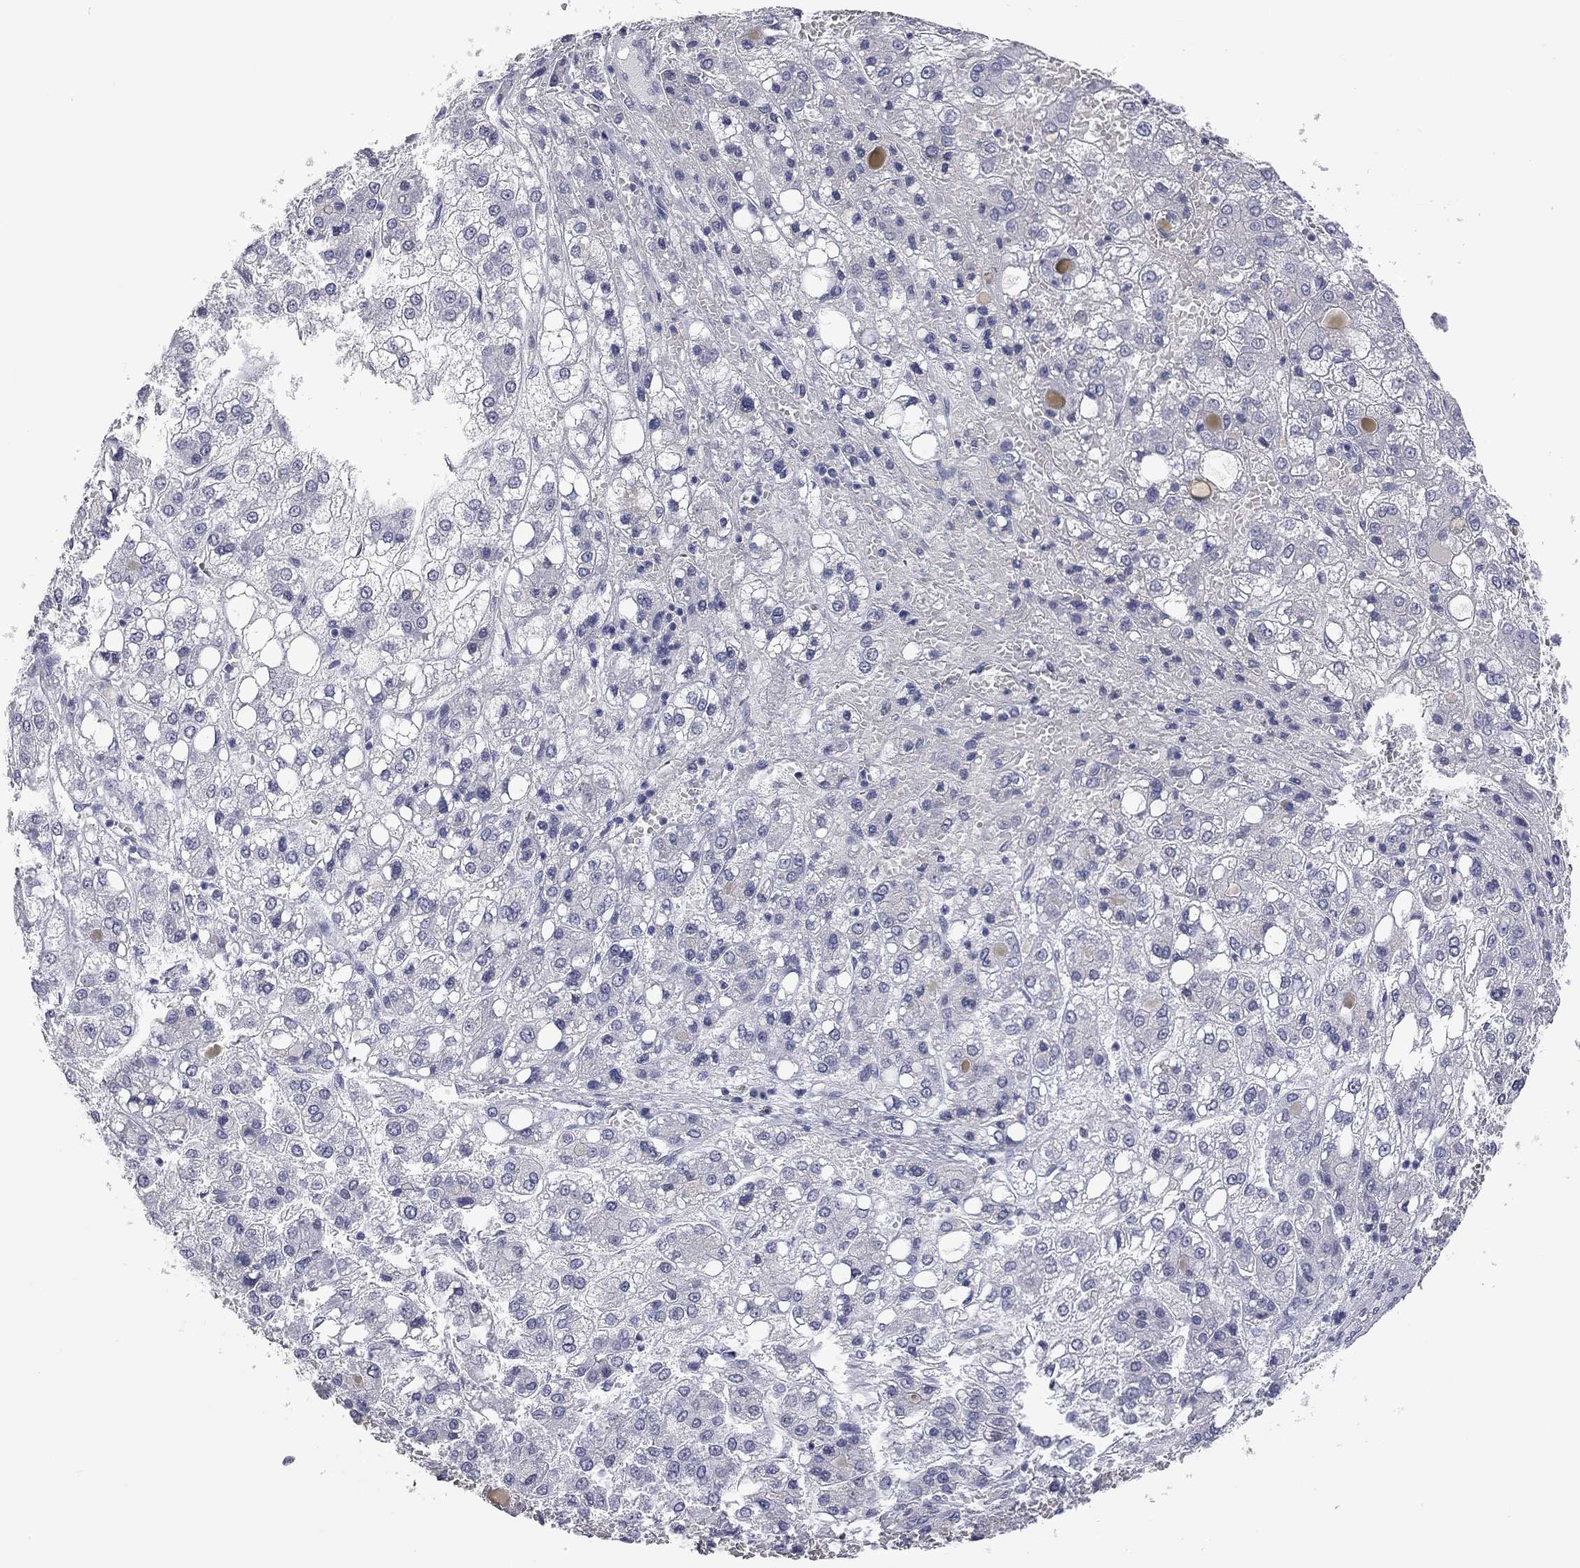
{"staining": {"intensity": "negative", "quantity": "none", "location": "none"}, "tissue": "liver cancer", "cell_type": "Tumor cells", "image_type": "cancer", "snomed": [{"axis": "morphology", "description": "Carcinoma, Hepatocellular, NOS"}, {"axis": "topography", "description": "Liver"}], "caption": "This is an IHC image of human liver cancer. There is no staining in tumor cells.", "gene": "AK8", "patient": {"sex": "male", "age": 73}}